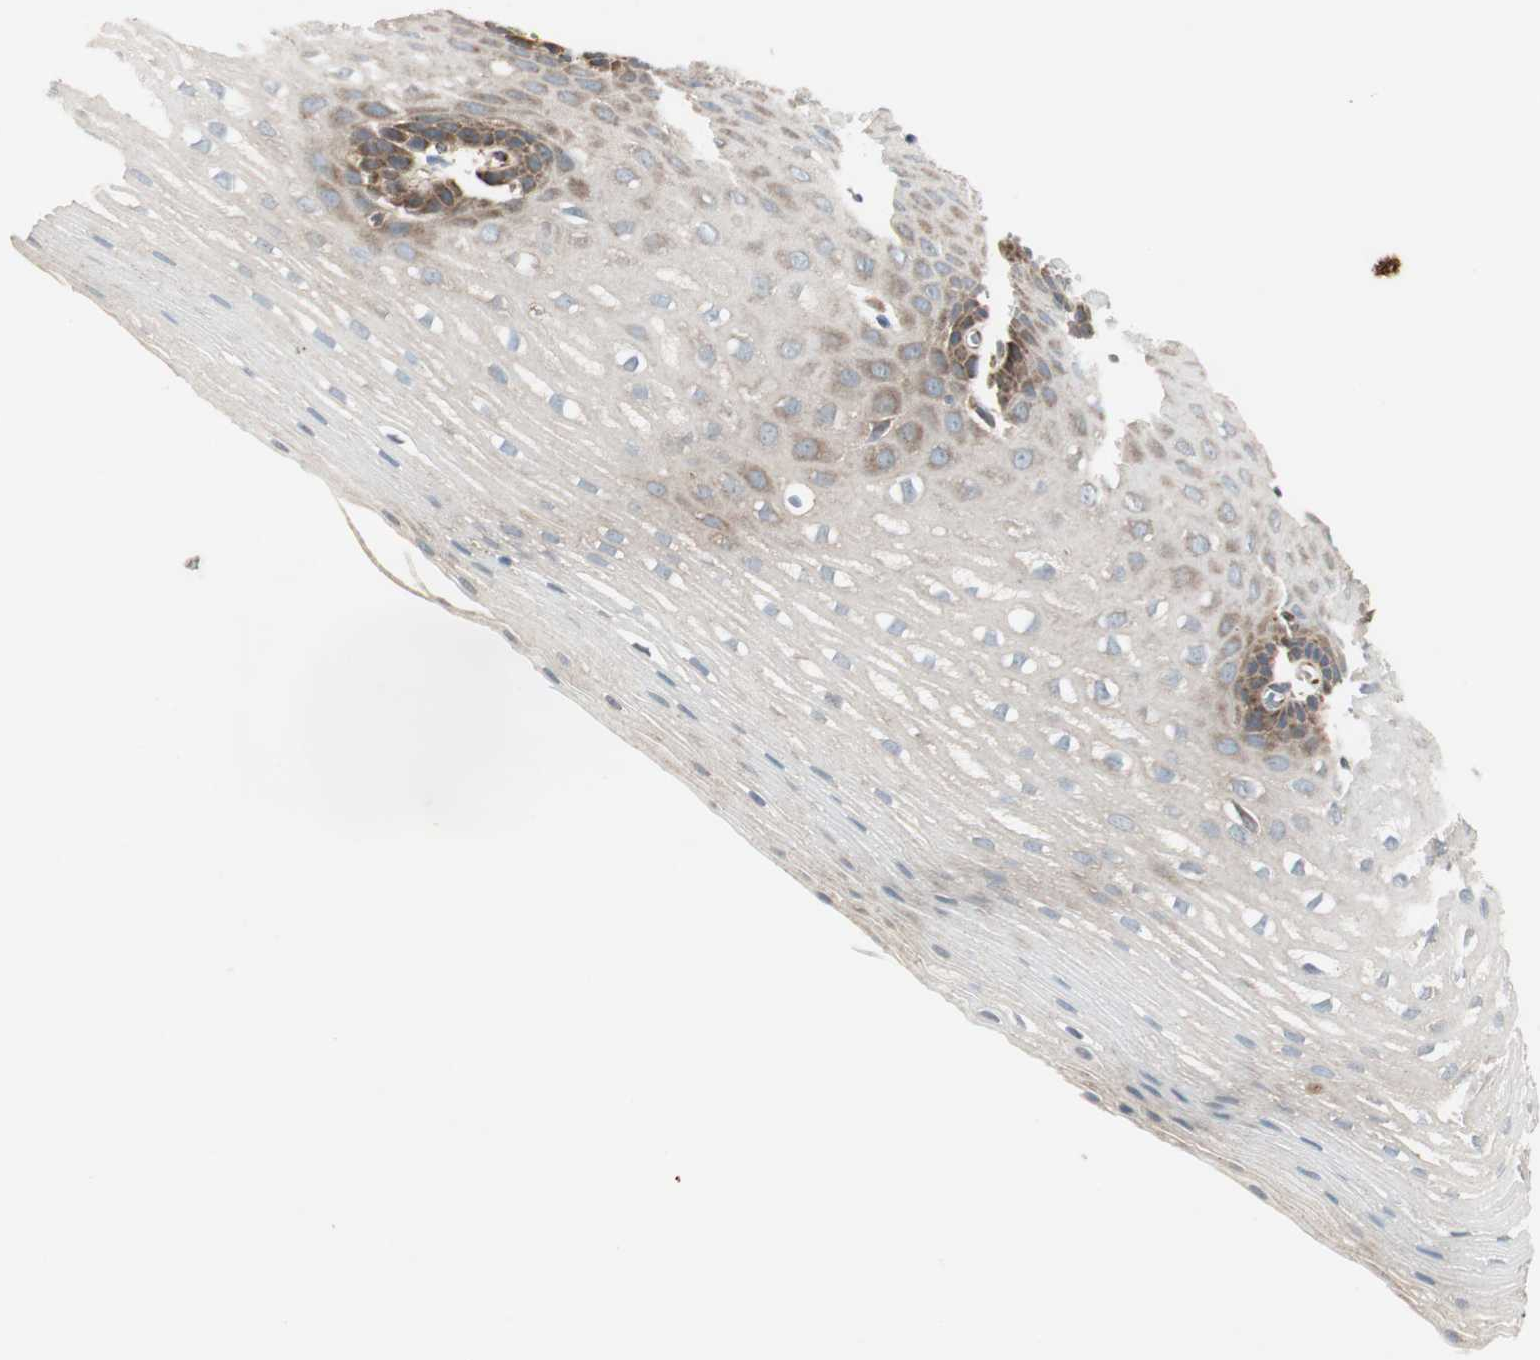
{"staining": {"intensity": "strong", "quantity": "25%-75%", "location": "cytoplasmic/membranous"}, "tissue": "esophagus", "cell_type": "Squamous epithelial cells", "image_type": "normal", "snomed": [{"axis": "morphology", "description": "Normal tissue, NOS"}, {"axis": "topography", "description": "Esophagus"}], "caption": "Immunohistochemistry micrograph of benign esophagus stained for a protein (brown), which shows high levels of strong cytoplasmic/membranous positivity in approximately 25%-75% of squamous epithelial cells.", "gene": "CHADL", "patient": {"sex": "male", "age": 48}}